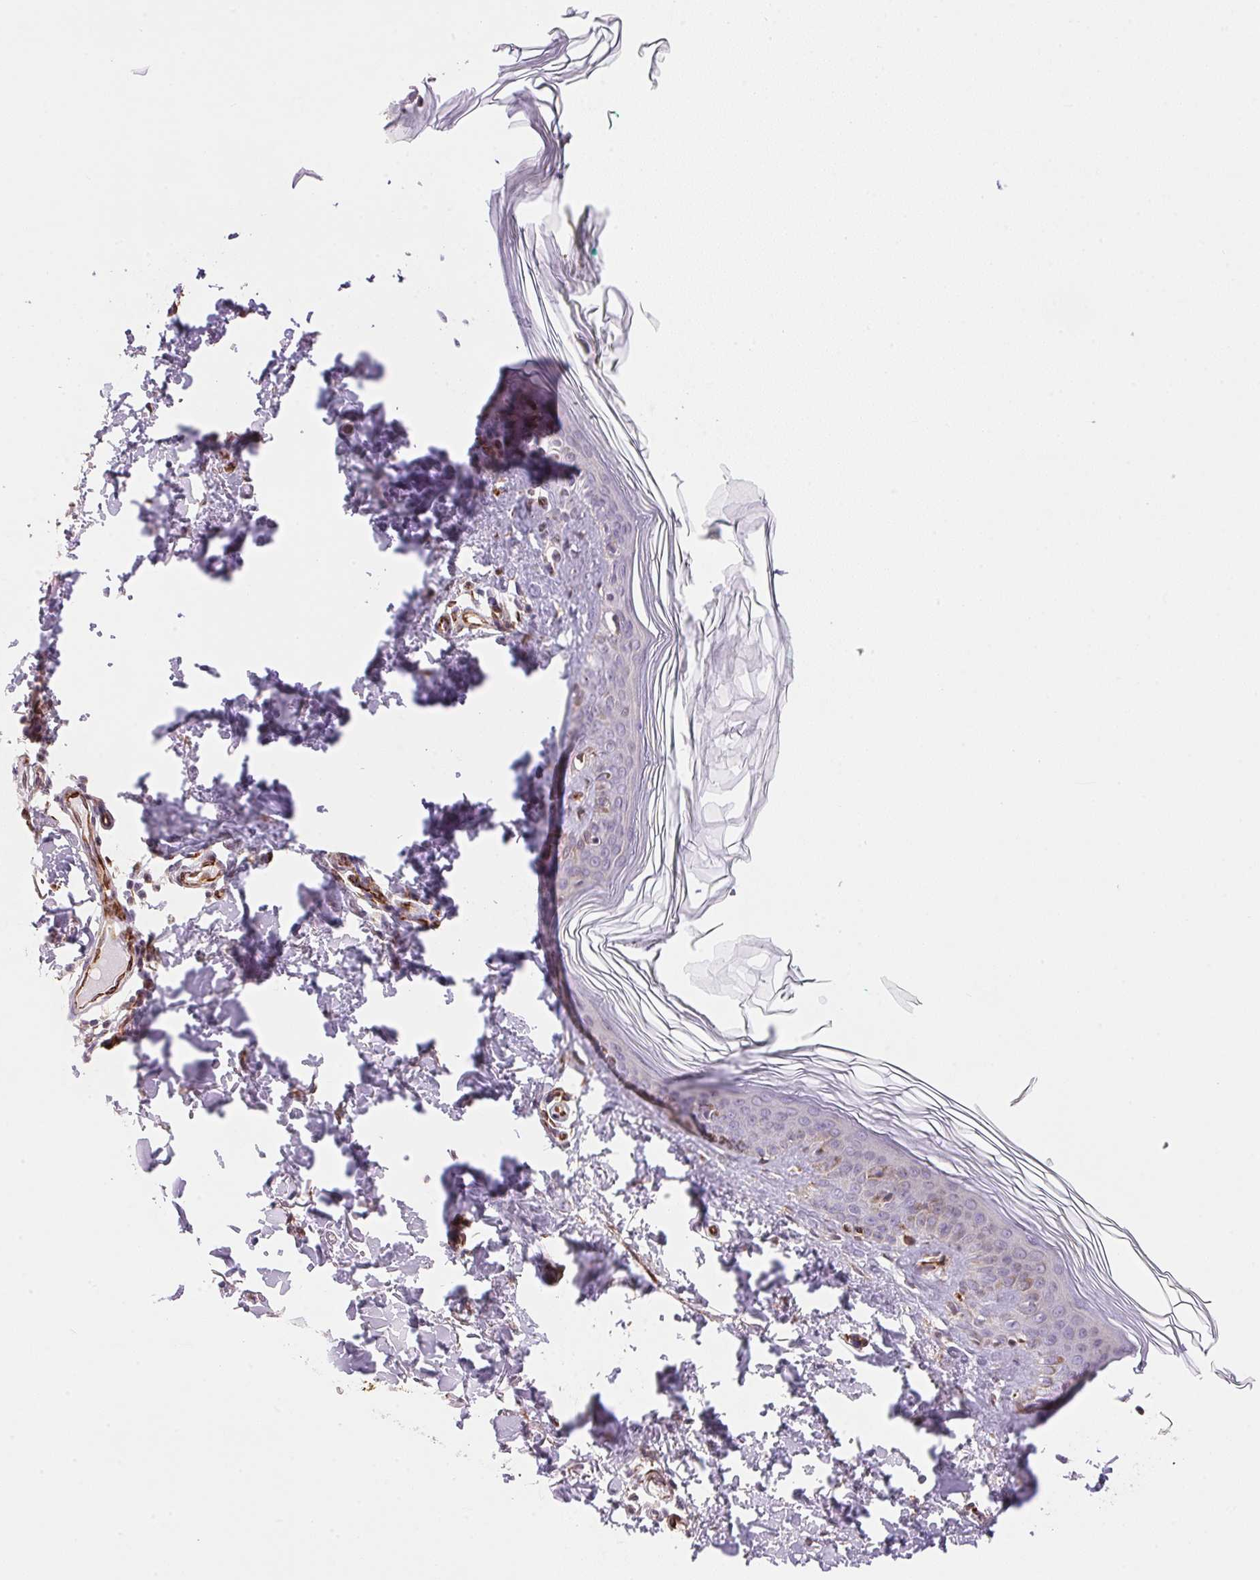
{"staining": {"intensity": "strong", "quantity": "25%-75%", "location": "cytoplasmic/membranous"}, "tissue": "skin", "cell_type": "Fibroblasts", "image_type": "normal", "snomed": [{"axis": "morphology", "description": "Normal tissue, NOS"}, {"axis": "topography", "description": "Skin"}, {"axis": "topography", "description": "Peripheral nerve tissue"}], "caption": "Fibroblasts demonstrate strong cytoplasmic/membranous staining in about 25%-75% of cells in unremarkable skin.", "gene": "GYG2", "patient": {"sex": "female", "age": 45}}